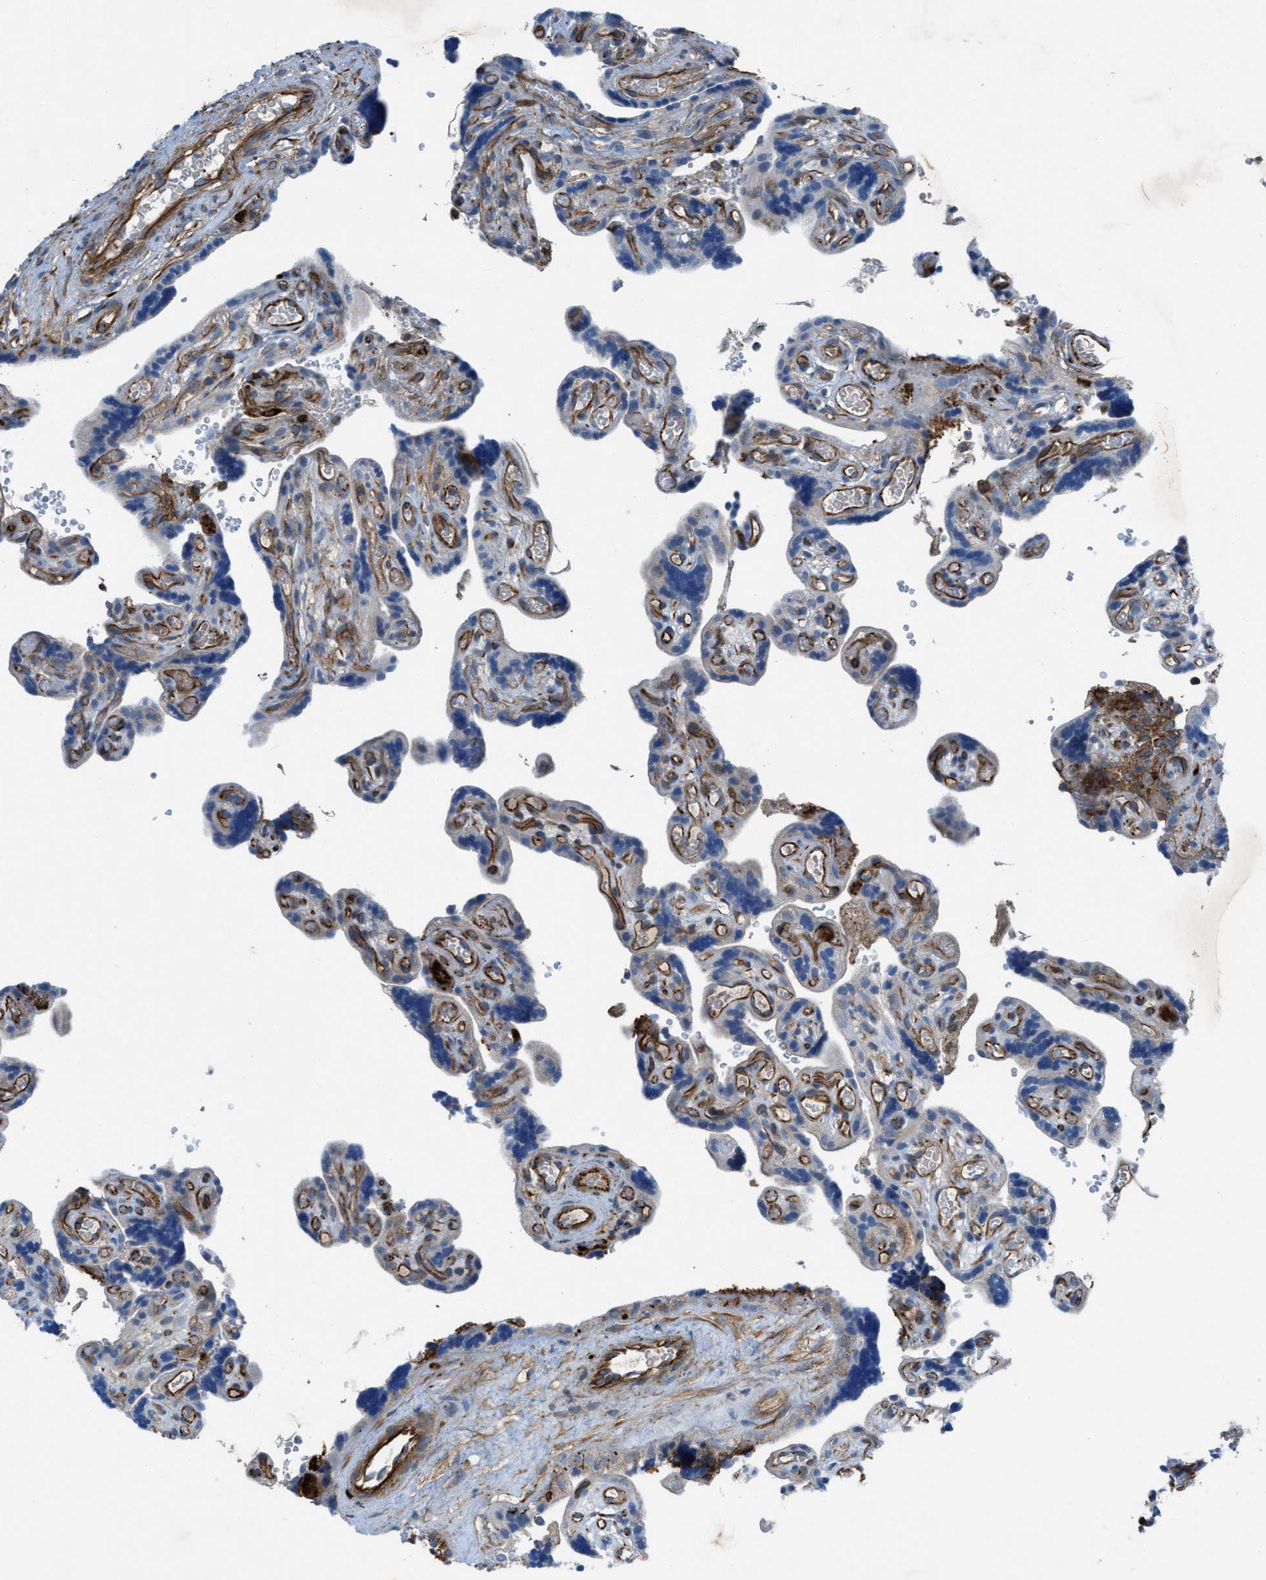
{"staining": {"intensity": "moderate", "quantity": ">75%", "location": "cytoplasmic/membranous"}, "tissue": "placenta", "cell_type": "Decidual cells", "image_type": "normal", "snomed": [{"axis": "morphology", "description": "Normal tissue, NOS"}, {"axis": "topography", "description": "Placenta"}], "caption": "DAB (3,3'-diaminobenzidine) immunohistochemical staining of benign human placenta demonstrates moderate cytoplasmic/membranous protein staining in about >75% of decidual cells. Nuclei are stained in blue.", "gene": "SLC6A9", "patient": {"sex": "female", "age": 30}}